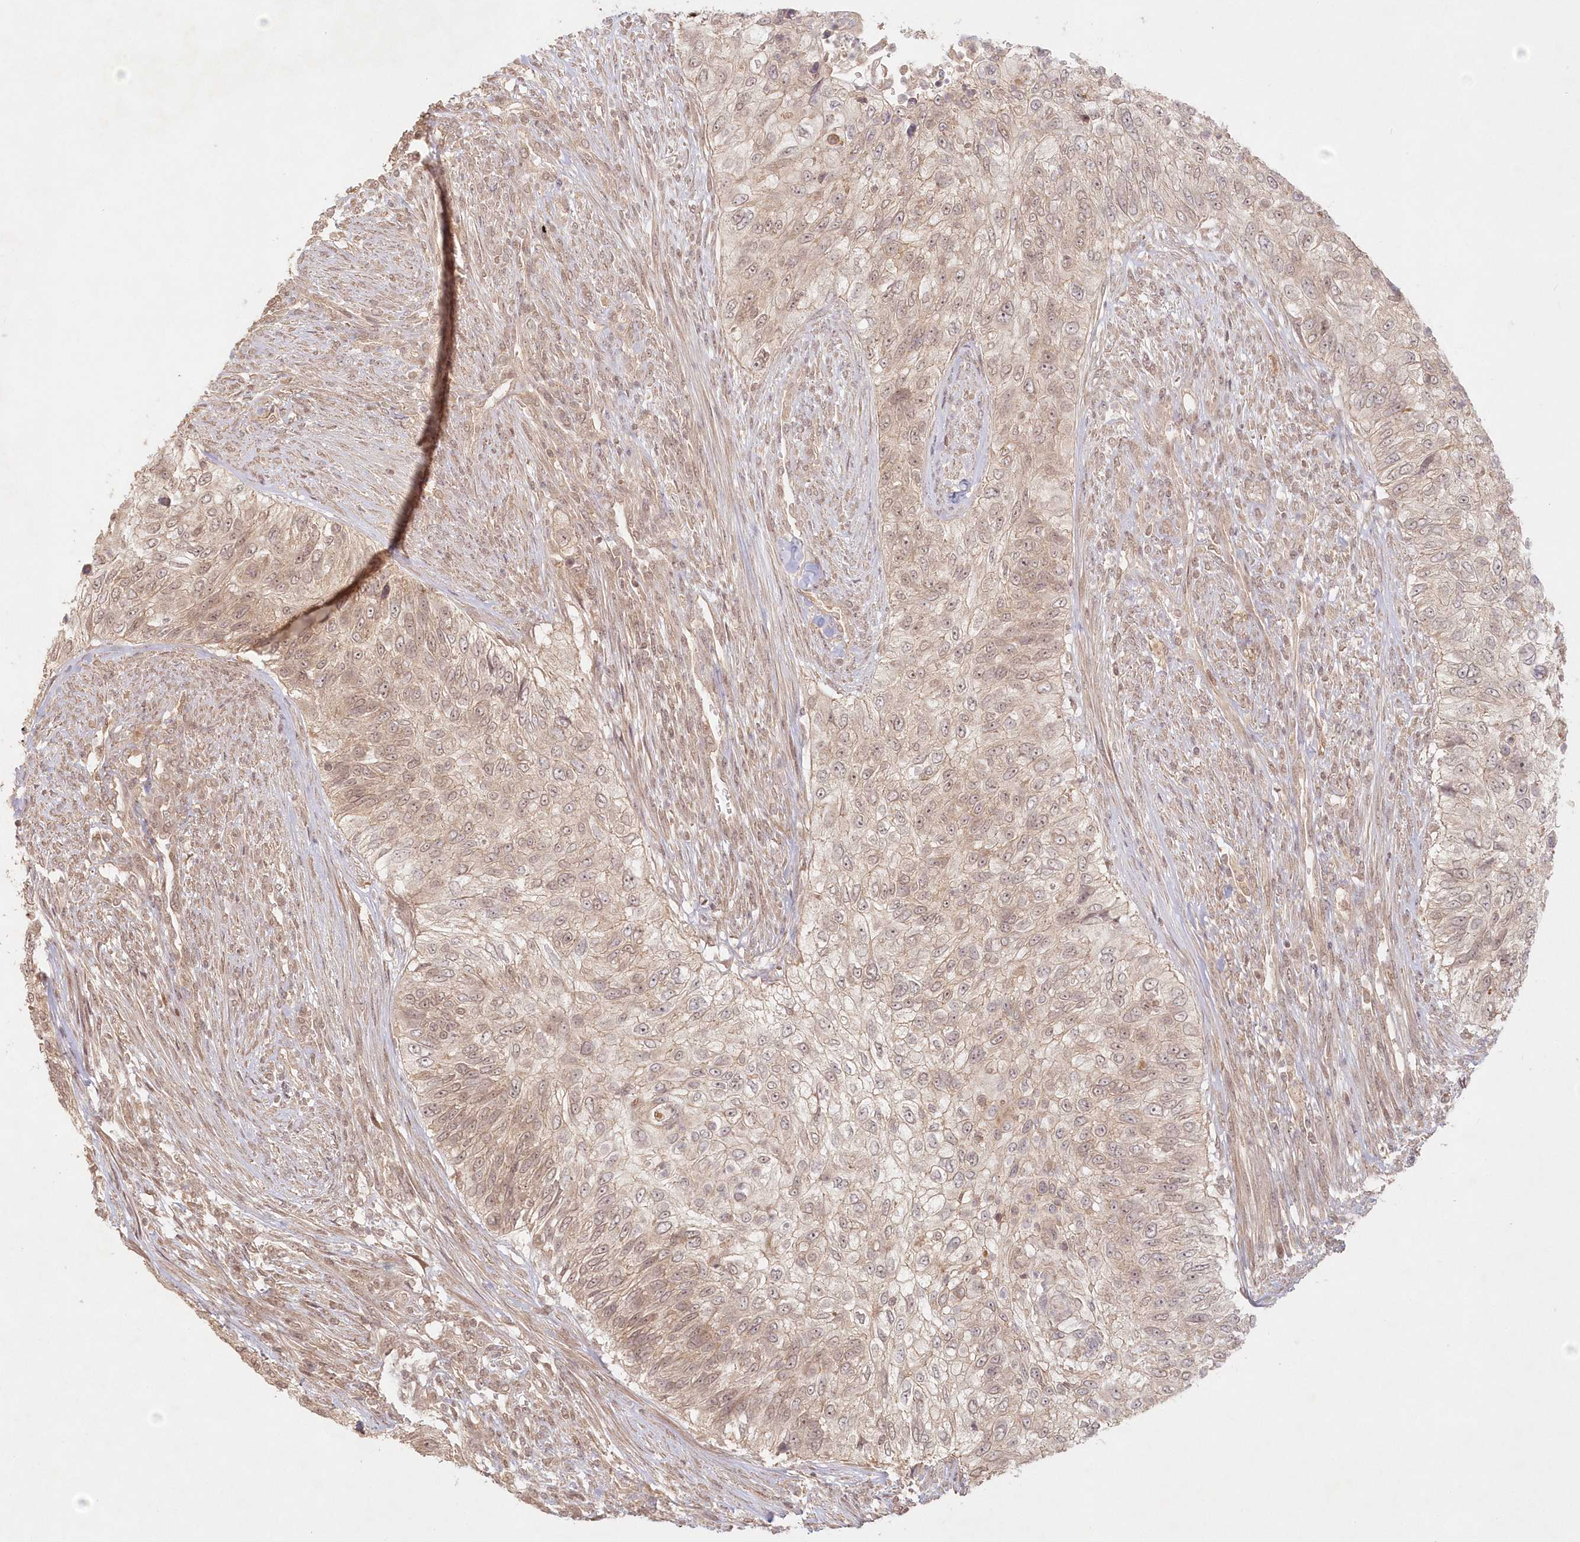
{"staining": {"intensity": "weak", "quantity": "25%-75%", "location": "cytoplasmic/membranous"}, "tissue": "urothelial cancer", "cell_type": "Tumor cells", "image_type": "cancer", "snomed": [{"axis": "morphology", "description": "Urothelial carcinoma, High grade"}, {"axis": "topography", "description": "Urinary bladder"}], "caption": "A micrograph of human urothelial cancer stained for a protein shows weak cytoplasmic/membranous brown staining in tumor cells.", "gene": "KIAA0232", "patient": {"sex": "female", "age": 60}}